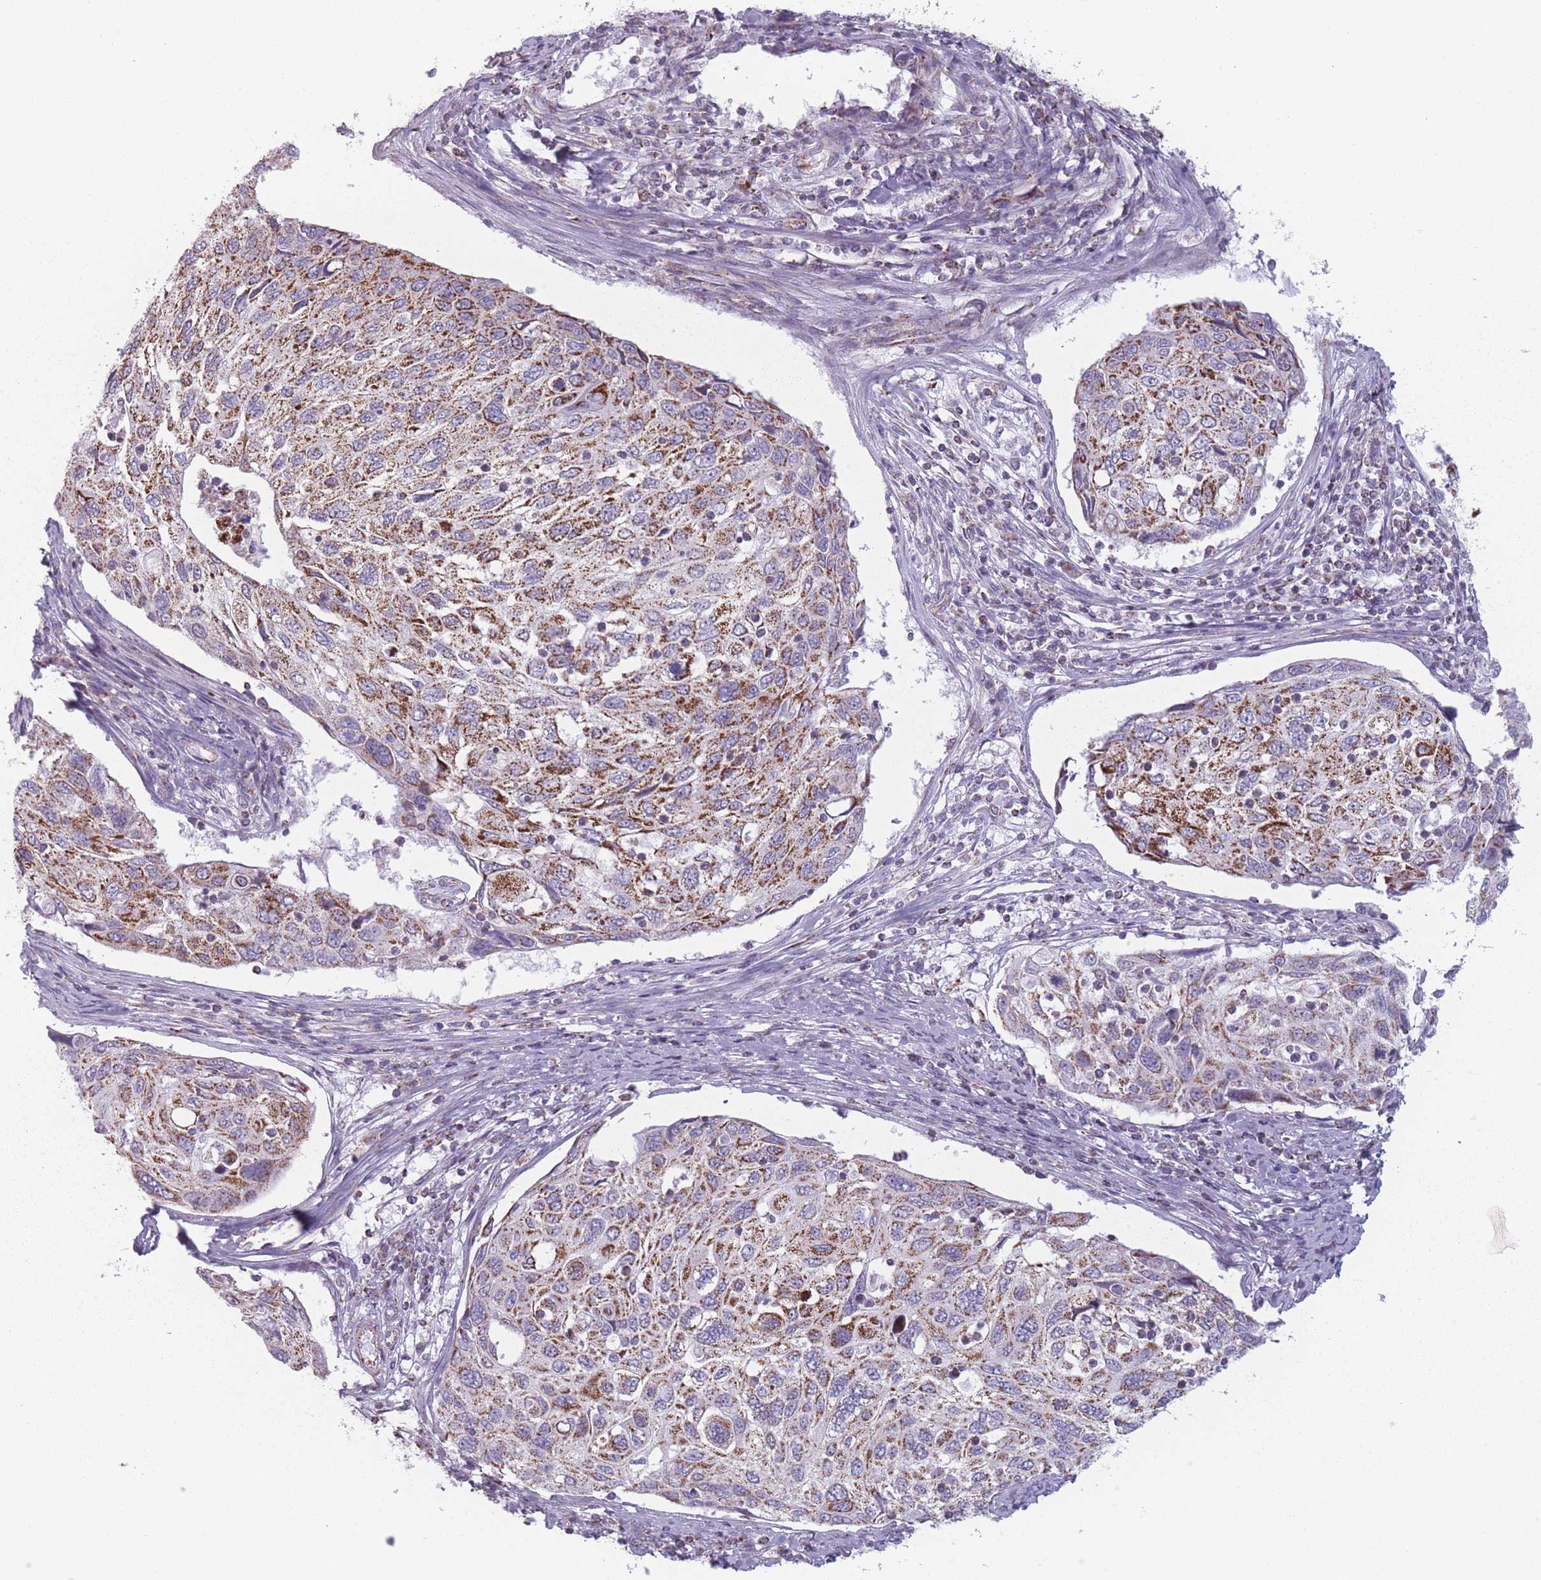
{"staining": {"intensity": "strong", "quantity": ">75%", "location": "cytoplasmic/membranous"}, "tissue": "cervical cancer", "cell_type": "Tumor cells", "image_type": "cancer", "snomed": [{"axis": "morphology", "description": "Squamous cell carcinoma, NOS"}, {"axis": "topography", "description": "Cervix"}], "caption": "Strong cytoplasmic/membranous staining for a protein is identified in approximately >75% of tumor cells of squamous cell carcinoma (cervical) using immunohistochemistry.", "gene": "DCHS1", "patient": {"sex": "female", "age": 70}}